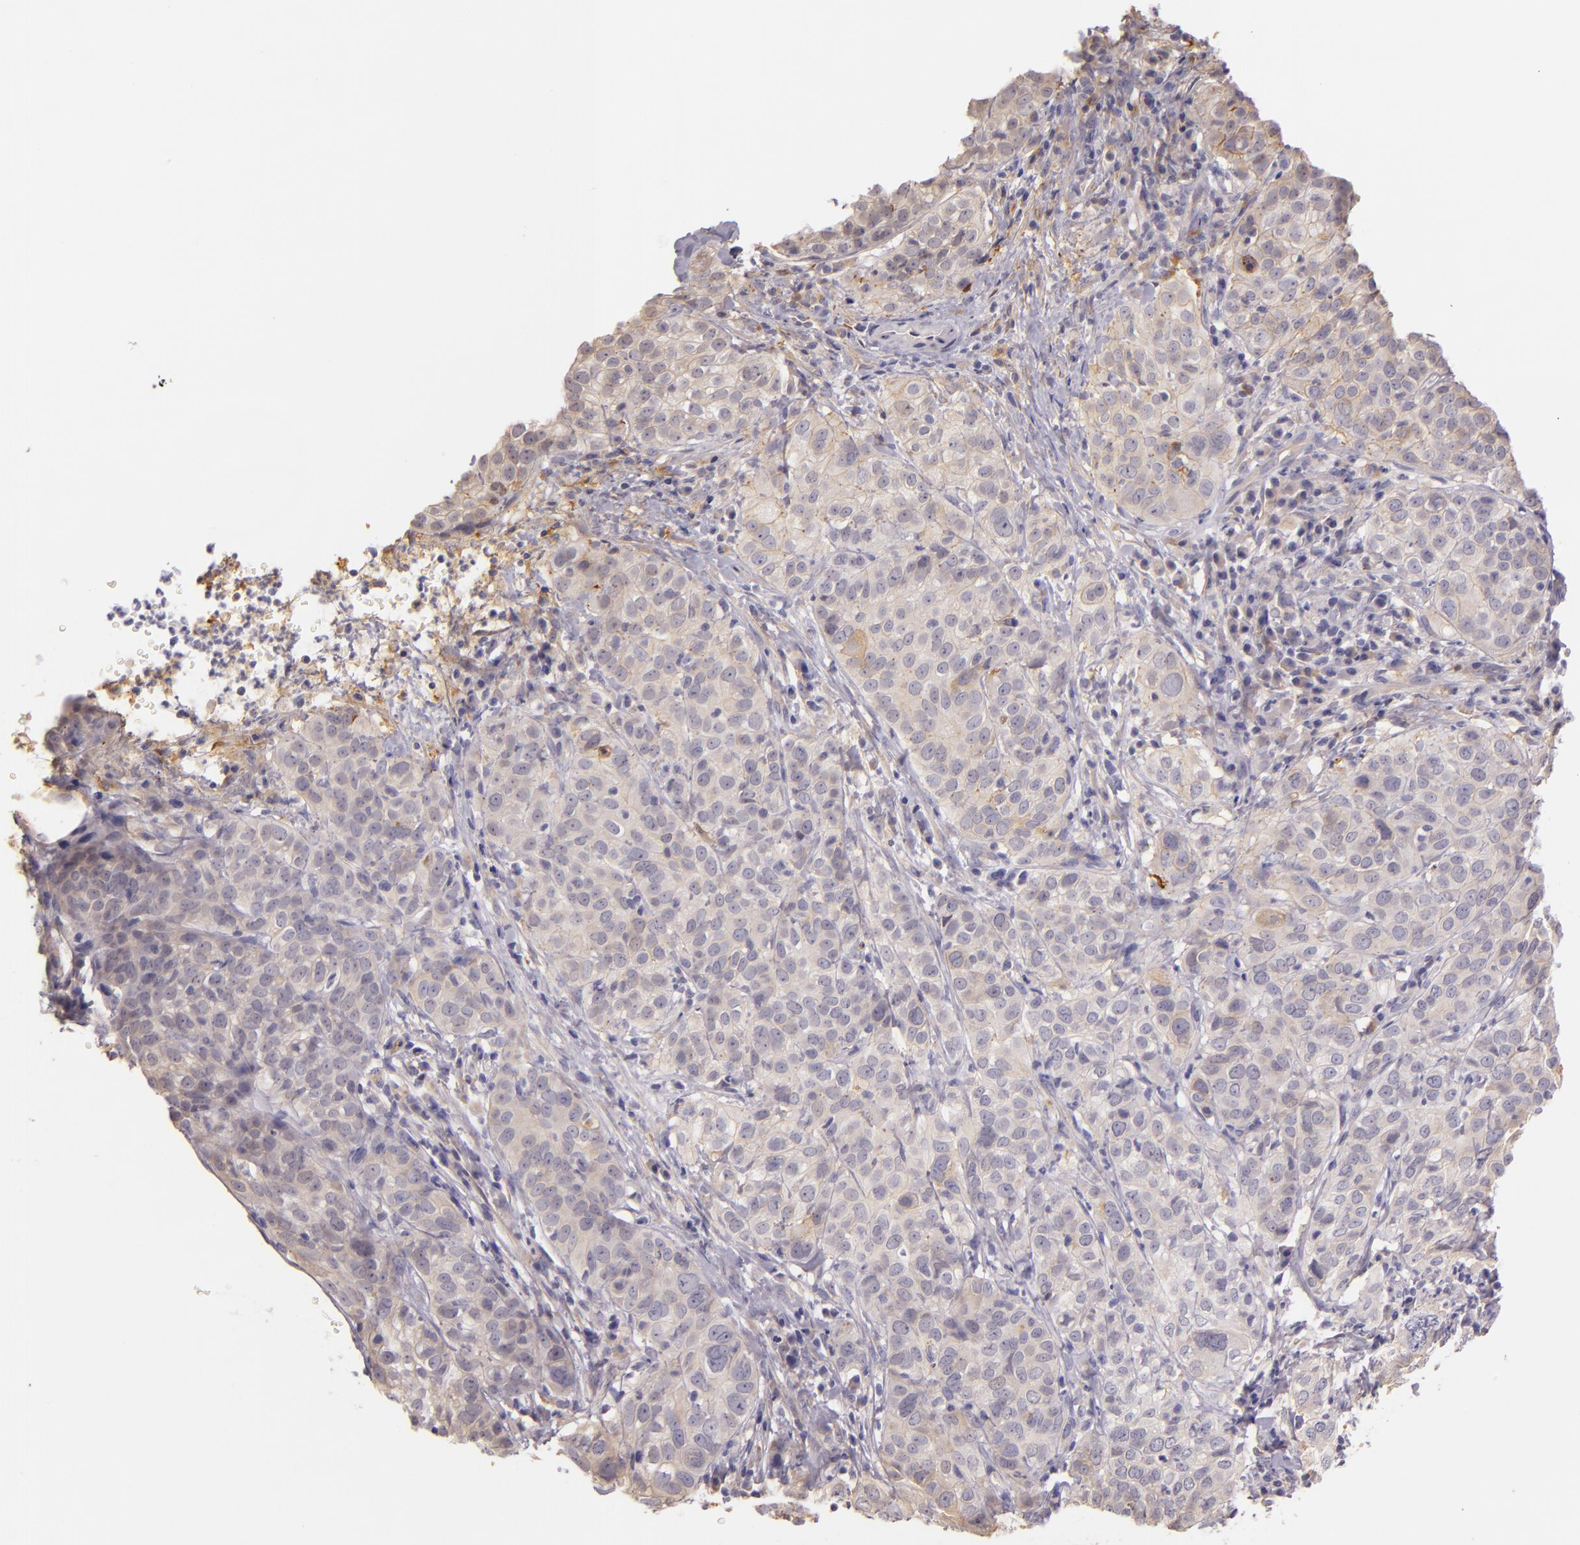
{"staining": {"intensity": "weak", "quantity": ">75%", "location": "cytoplasmic/membranous"}, "tissue": "cervical cancer", "cell_type": "Tumor cells", "image_type": "cancer", "snomed": [{"axis": "morphology", "description": "Squamous cell carcinoma, NOS"}, {"axis": "topography", "description": "Cervix"}], "caption": "Human cervical cancer (squamous cell carcinoma) stained for a protein (brown) reveals weak cytoplasmic/membranous positive expression in about >75% of tumor cells.", "gene": "CTSF", "patient": {"sex": "female", "age": 38}}